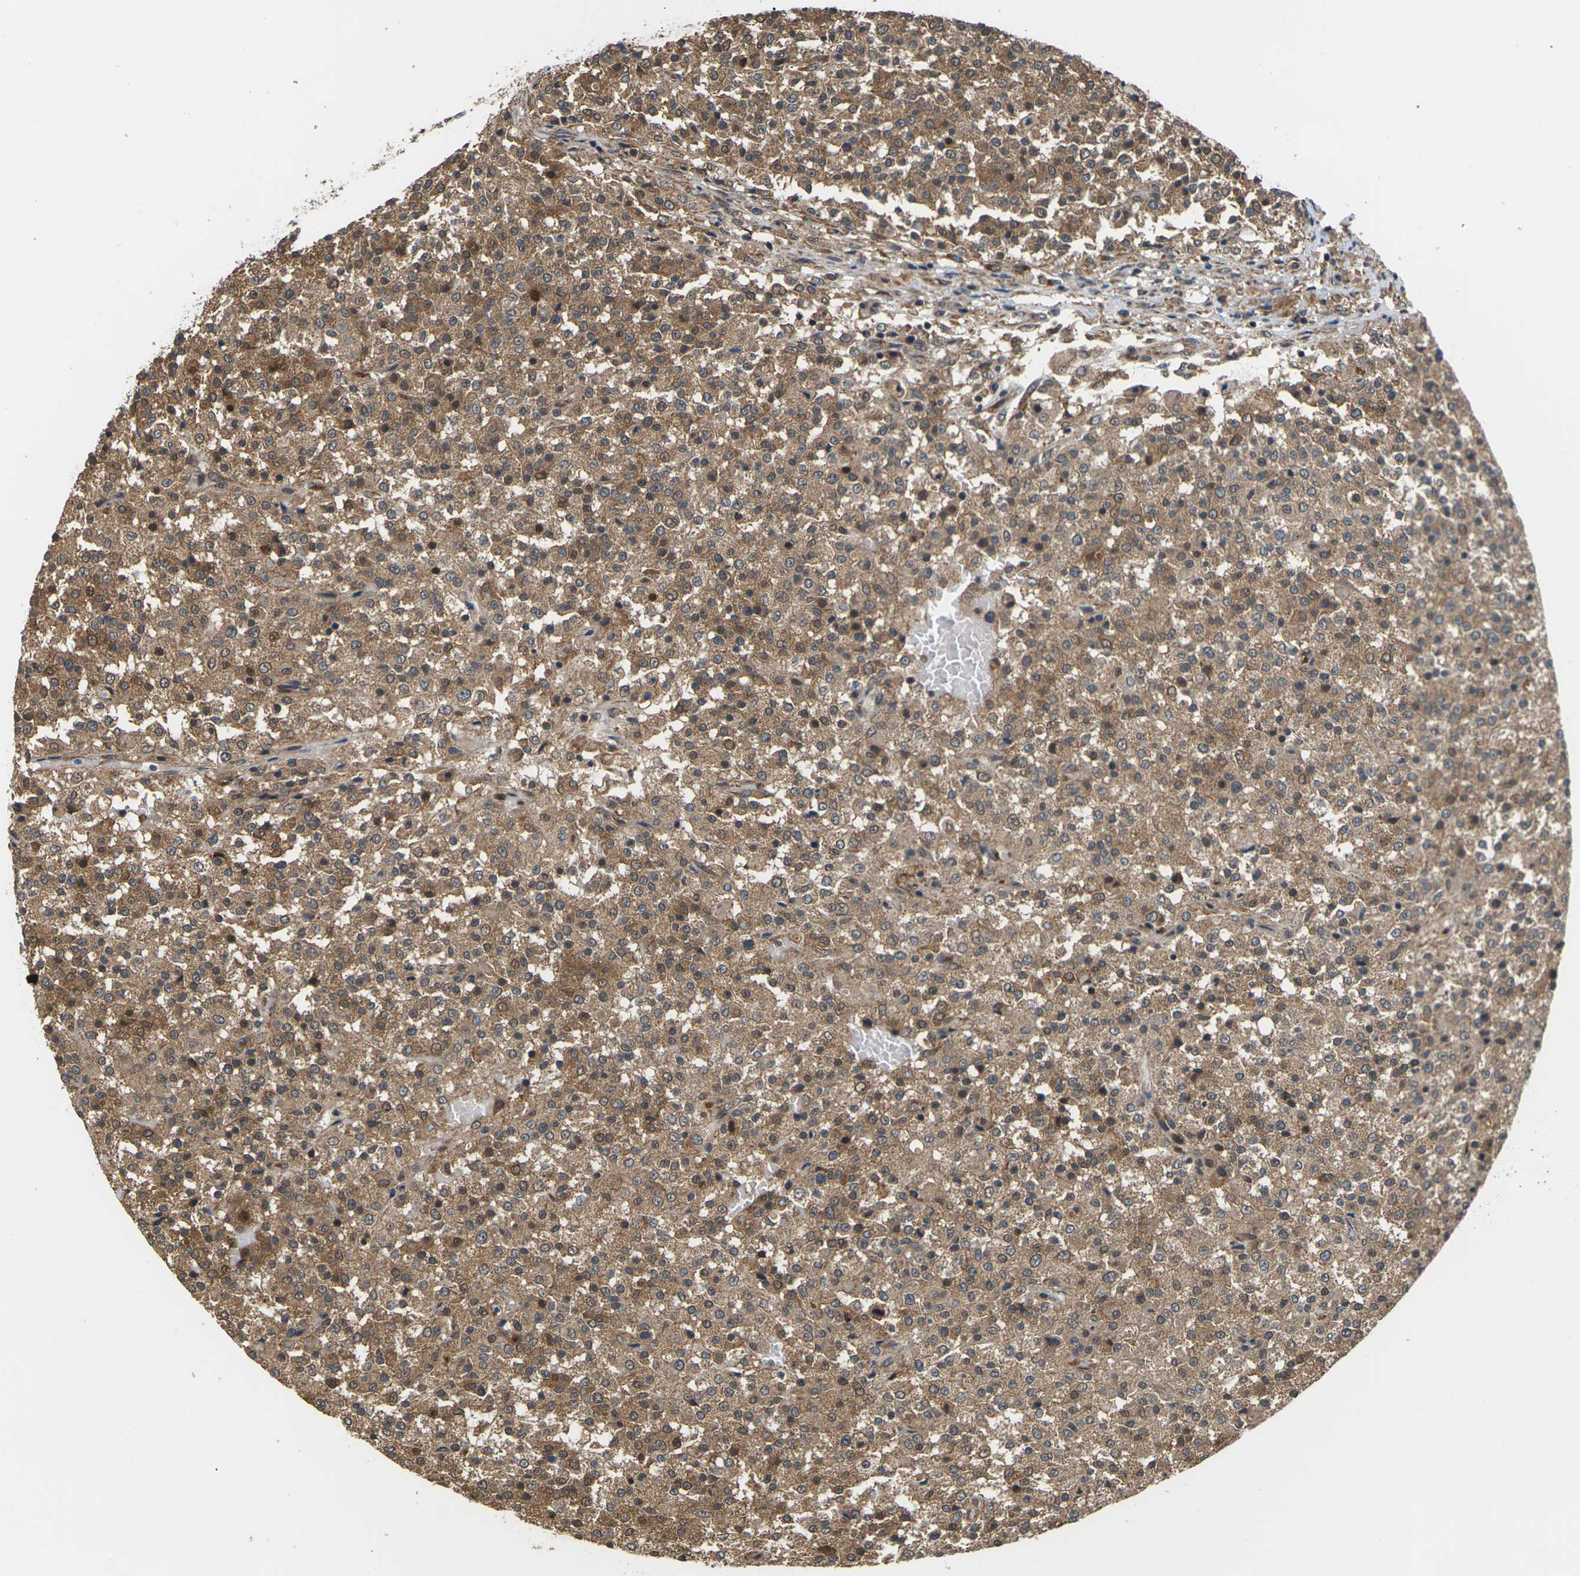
{"staining": {"intensity": "moderate", "quantity": ">75%", "location": "cytoplasmic/membranous"}, "tissue": "testis cancer", "cell_type": "Tumor cells", "image_type": "cancer", "snomed": [{"axis": "morphology", "description": "Seminoma, NOS"}, {"axis": "topography", "description": "Testis"}], "caption": "A high-resolution image shows immunohistochemistry staining of testis cancer (seminoma), which displays moderate cytoplasmic/membranous expression in approximately >75% of tumor cells. (Stains: DAB in brown, nuclei in blue, Microscopy: brightfield microscopy at high magnification).", "gene": "NRAS", "patient": {"sex": "male", "age": 59}}